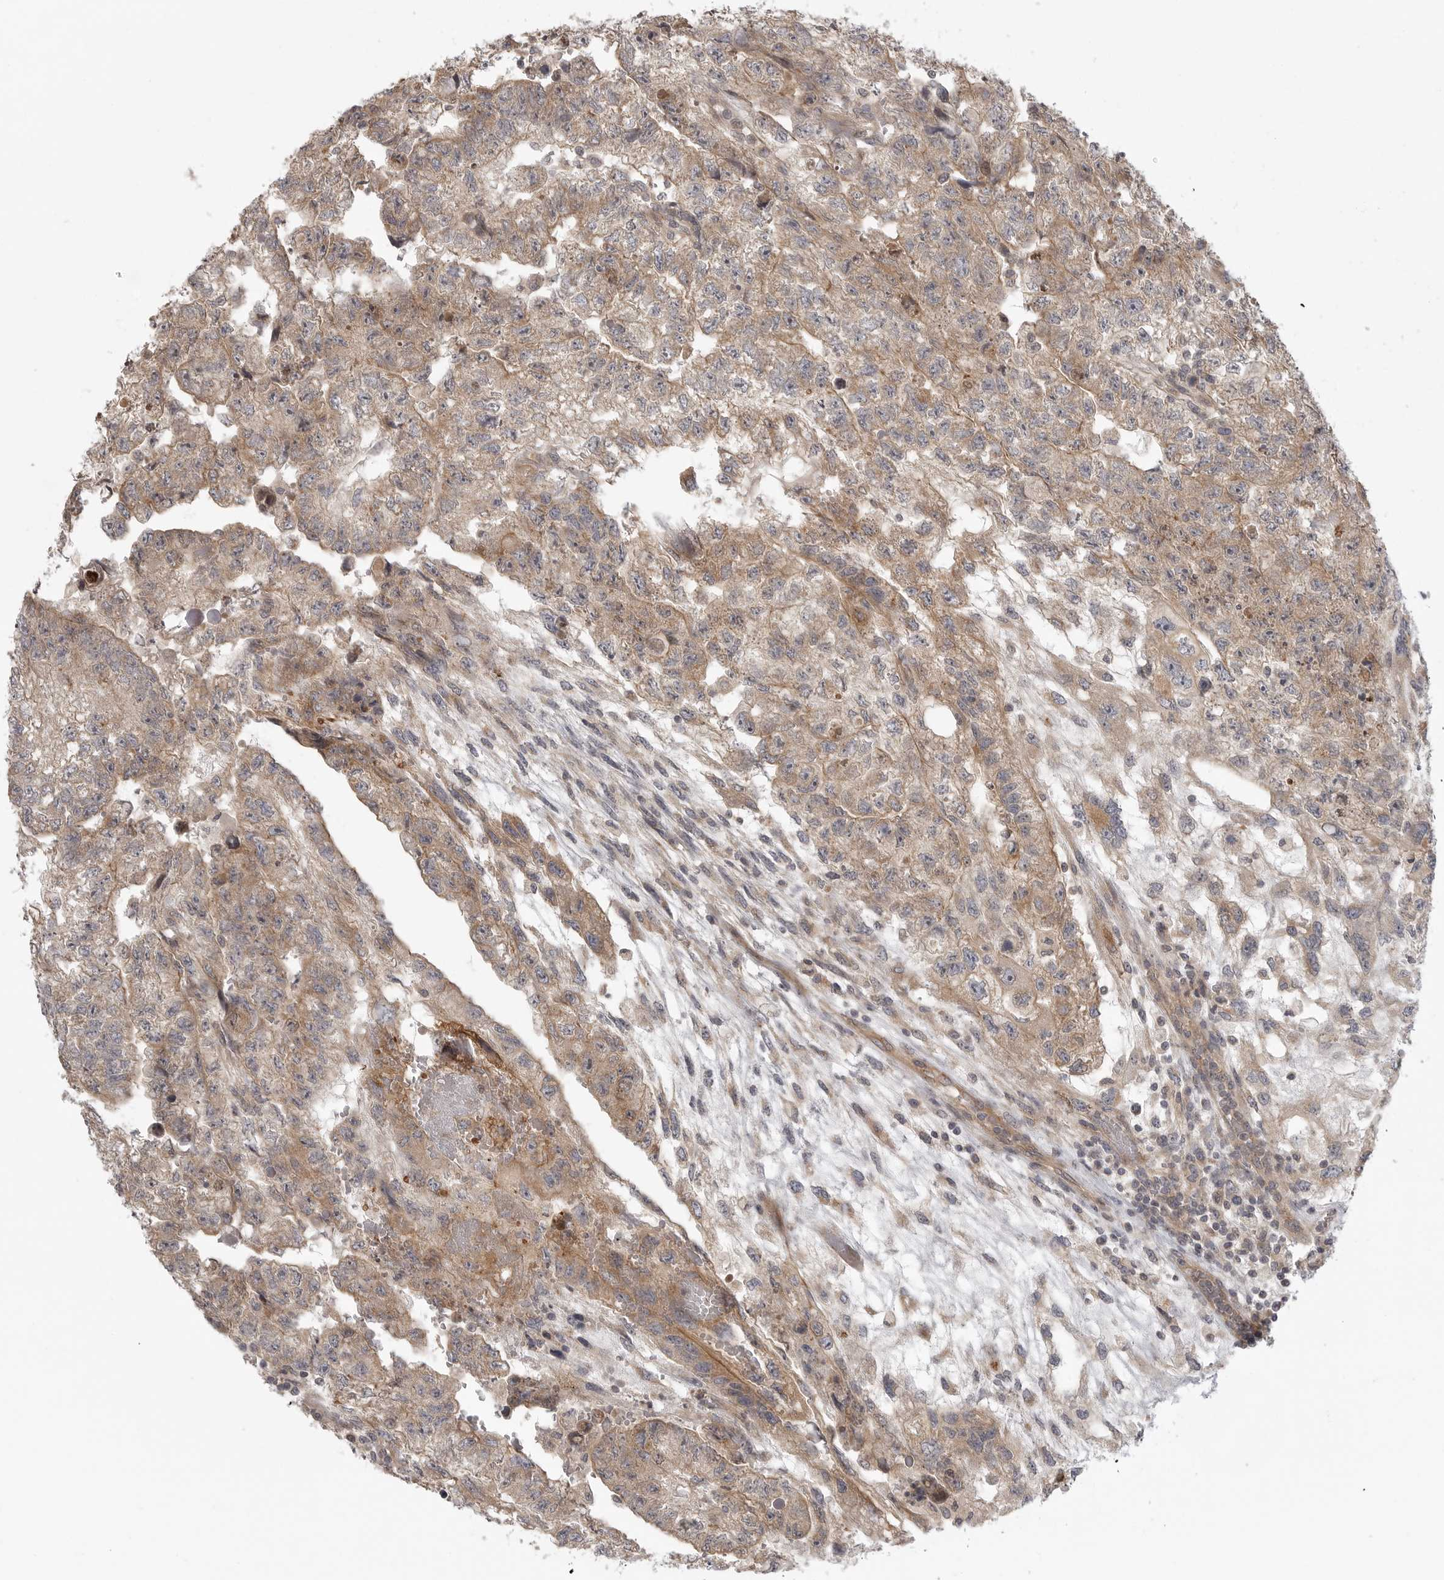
{"staining": {"intensity": "moderate", "quantity": ">75%", "location": "cytoplasmic/membranous"}, "tissue": "testis cancer", "cell_type": "Tumor cells", "image_type": "cancer", "snomed": [{"axis": "morphology", "description": "Carcinoma, Embryonal, NOS"}, {"axis": "topography", "description": "Testis"}], "caption": "A photomicrograph of human embryonal carcinoma (testis) stained for a protein displays moderate cytoplasmic/membranous brown staining in tumor cells.", "gene": "CCPG1", "patient": {"sex": "male", "age": 36}}